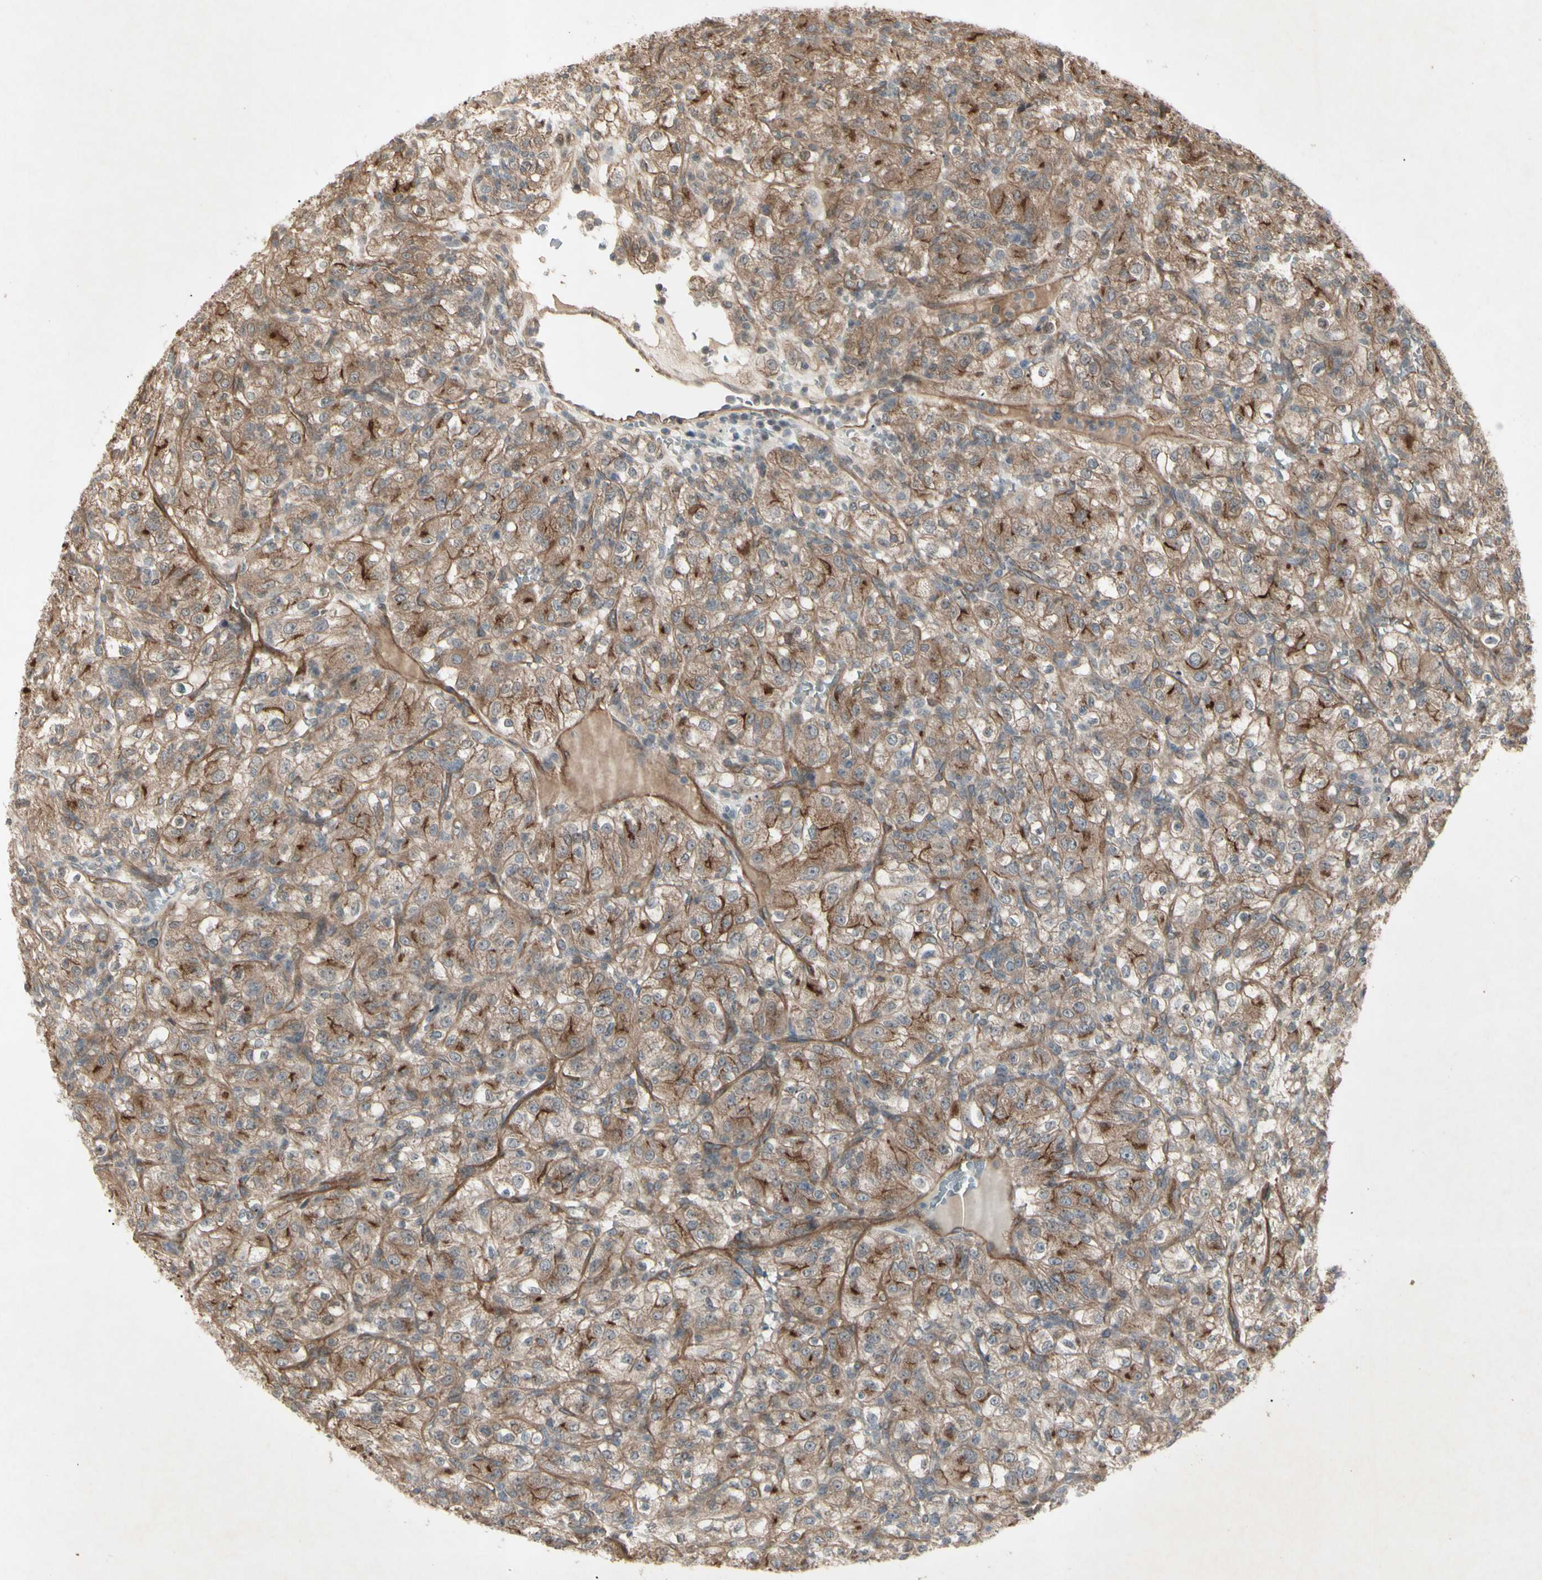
{"staining": {"intensity": "moderate", "quantity": "25%-75%", "location": "cytoplasmic/membranous"}, "tissue": "renal cancer", "cell_type": "Tumor cells", "image_type": "cancer", "snomed": [{"axis": "morphology", "description": "Normal tissue, NOS"}, {"axis": "morphology", "description": "Adenocarcinoma, NOS"}, {"axis": "topography", "description": "Kidney"}], "caption": "Renal adenocarcinoma tissue demonstrates moderate cytoplasmic/membranous positivity in approximately 25%-75% of tumor cells", "gene": "JAG1", "patient": {"sex": "female", "age": 72}}